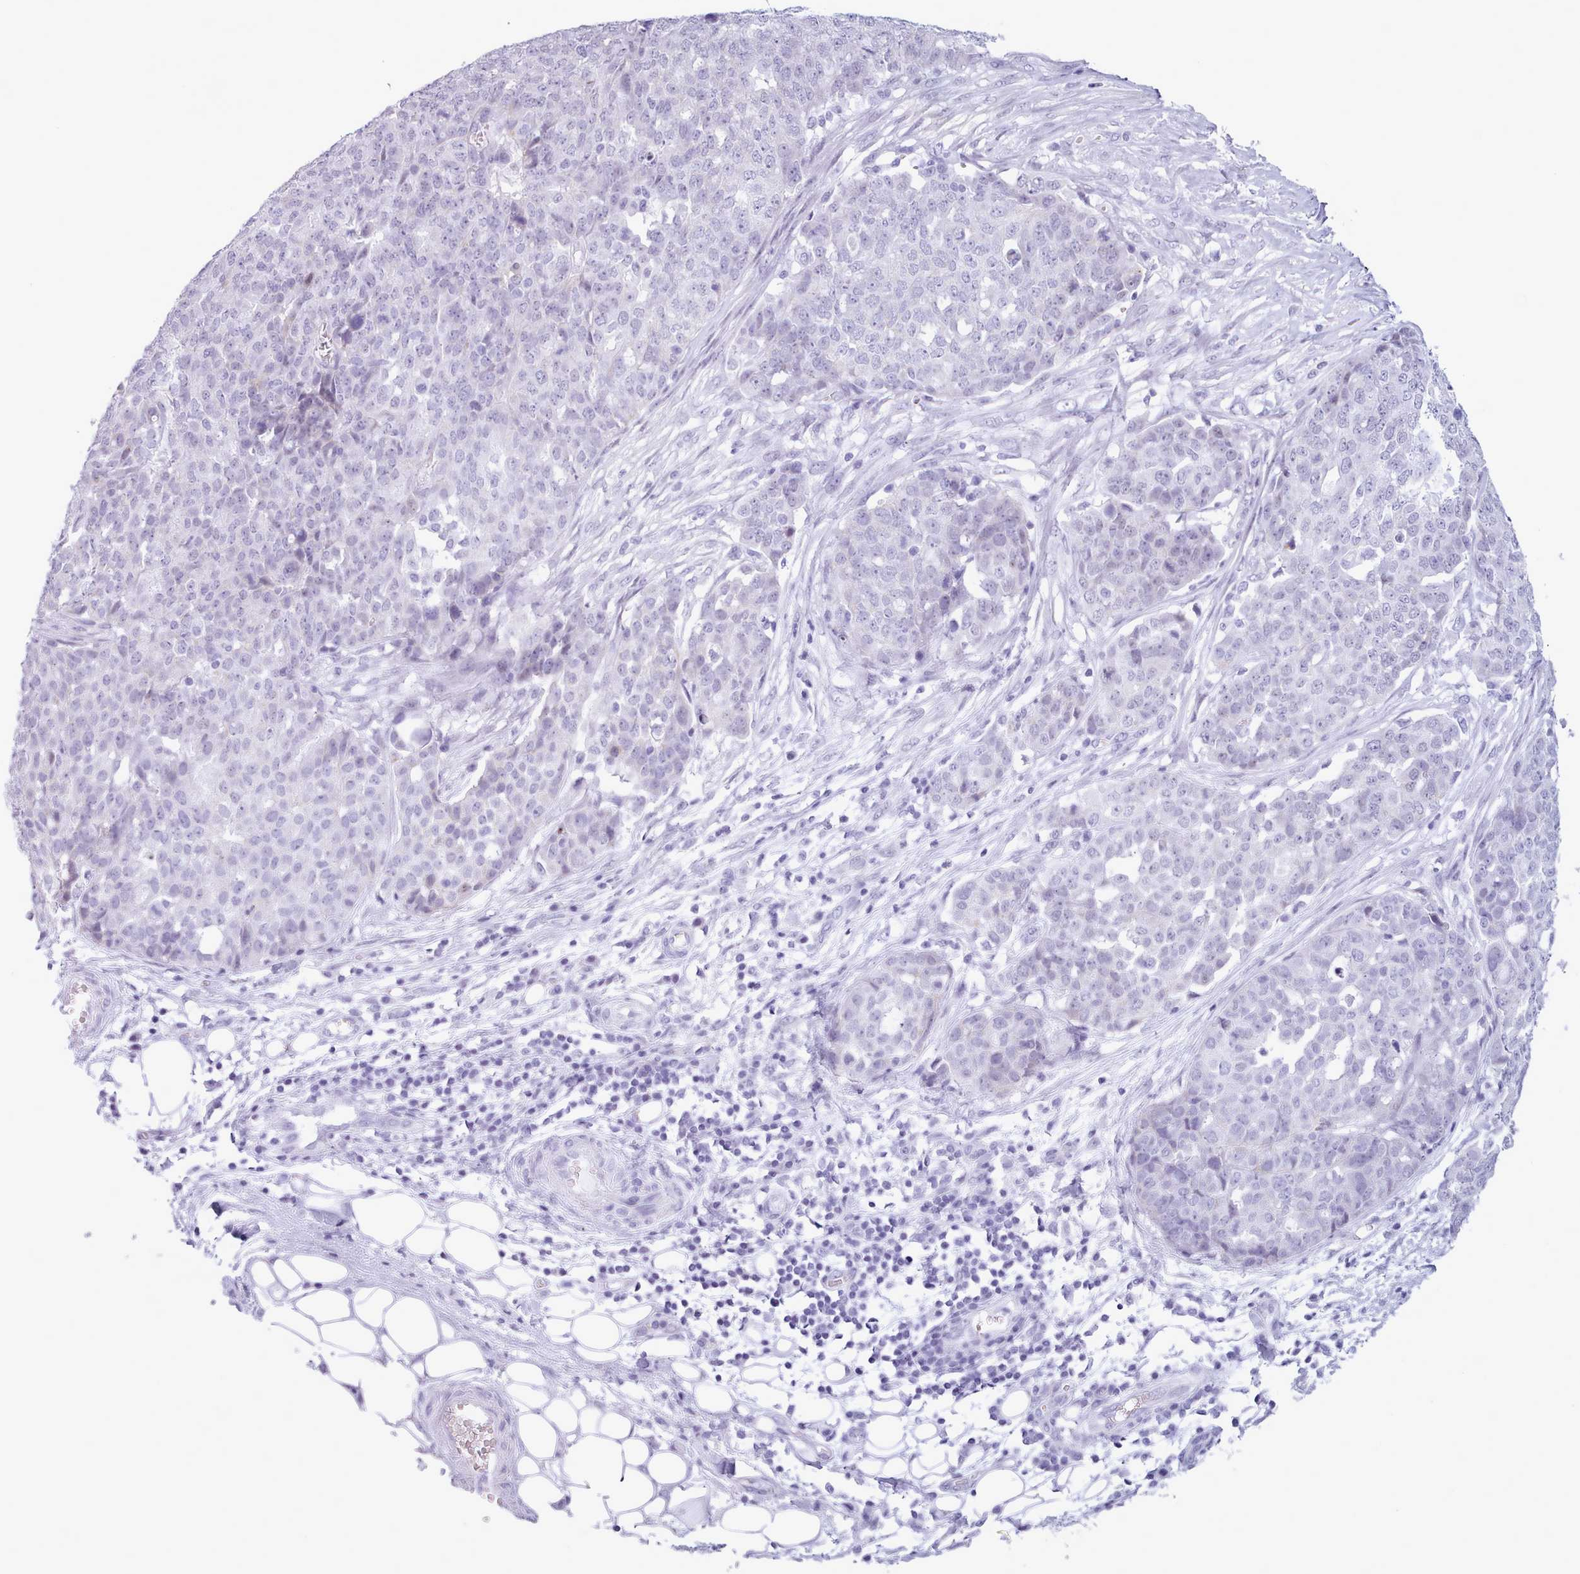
{"staining": {"intensity": "negative", "quantity": "none", "location": "none"}, "tissue": "ovarian cancer", "cell_type": "Tumor cells", "image_type": "cancer", "snomed": [{"axis": "morphology", "description": "Cystadenocarcinoma, serous, NOS"}, {"axis": "topography", "description": "Soft tissue"}, {"axis": "topography", "description": "Ovary"}], "caption": "Ovarian cancer (serous cystadenocarcinoma) was stained to show a protein in brown. There is no significant positivity in tumor cells.", "gene": "FBXO48", "patient": {"sex": "female", "age": 57}}